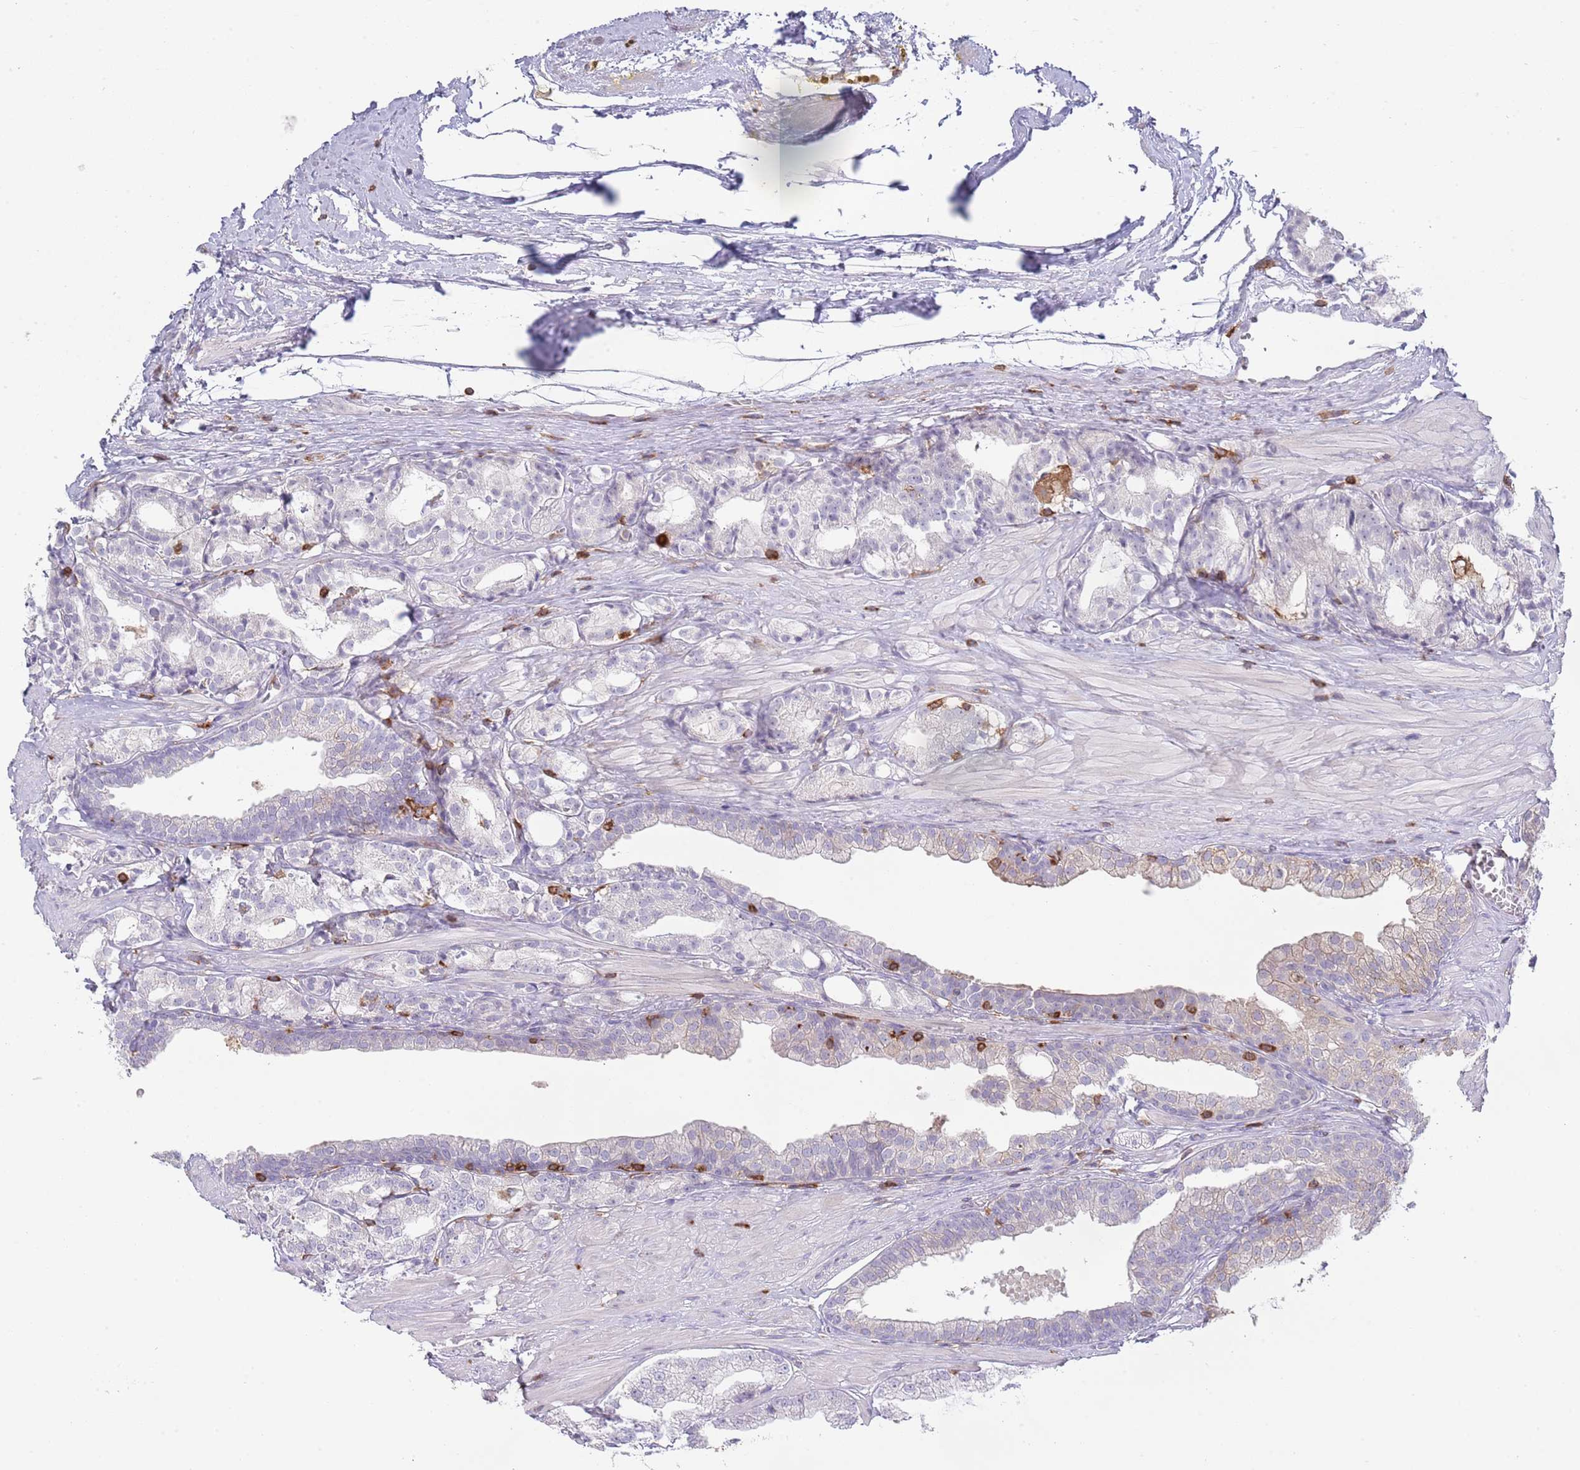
{"staining": {"intensity": "negative", "quantity": "none", "location": "none"}, "tissue": "prostate cancer", "cell_type": "Tumor cells", "image_type": "cancer", "snomed": [{"axis": "morphology", "description": "Adenocarcinoma, High grade"}, {"axis": "topography", "description": "Prostate"}], "caption": "Tumor cells show no significant staining in prostate cancer.", "gene": "LPXN", "patient": {"sex": "male", "age": 71}}